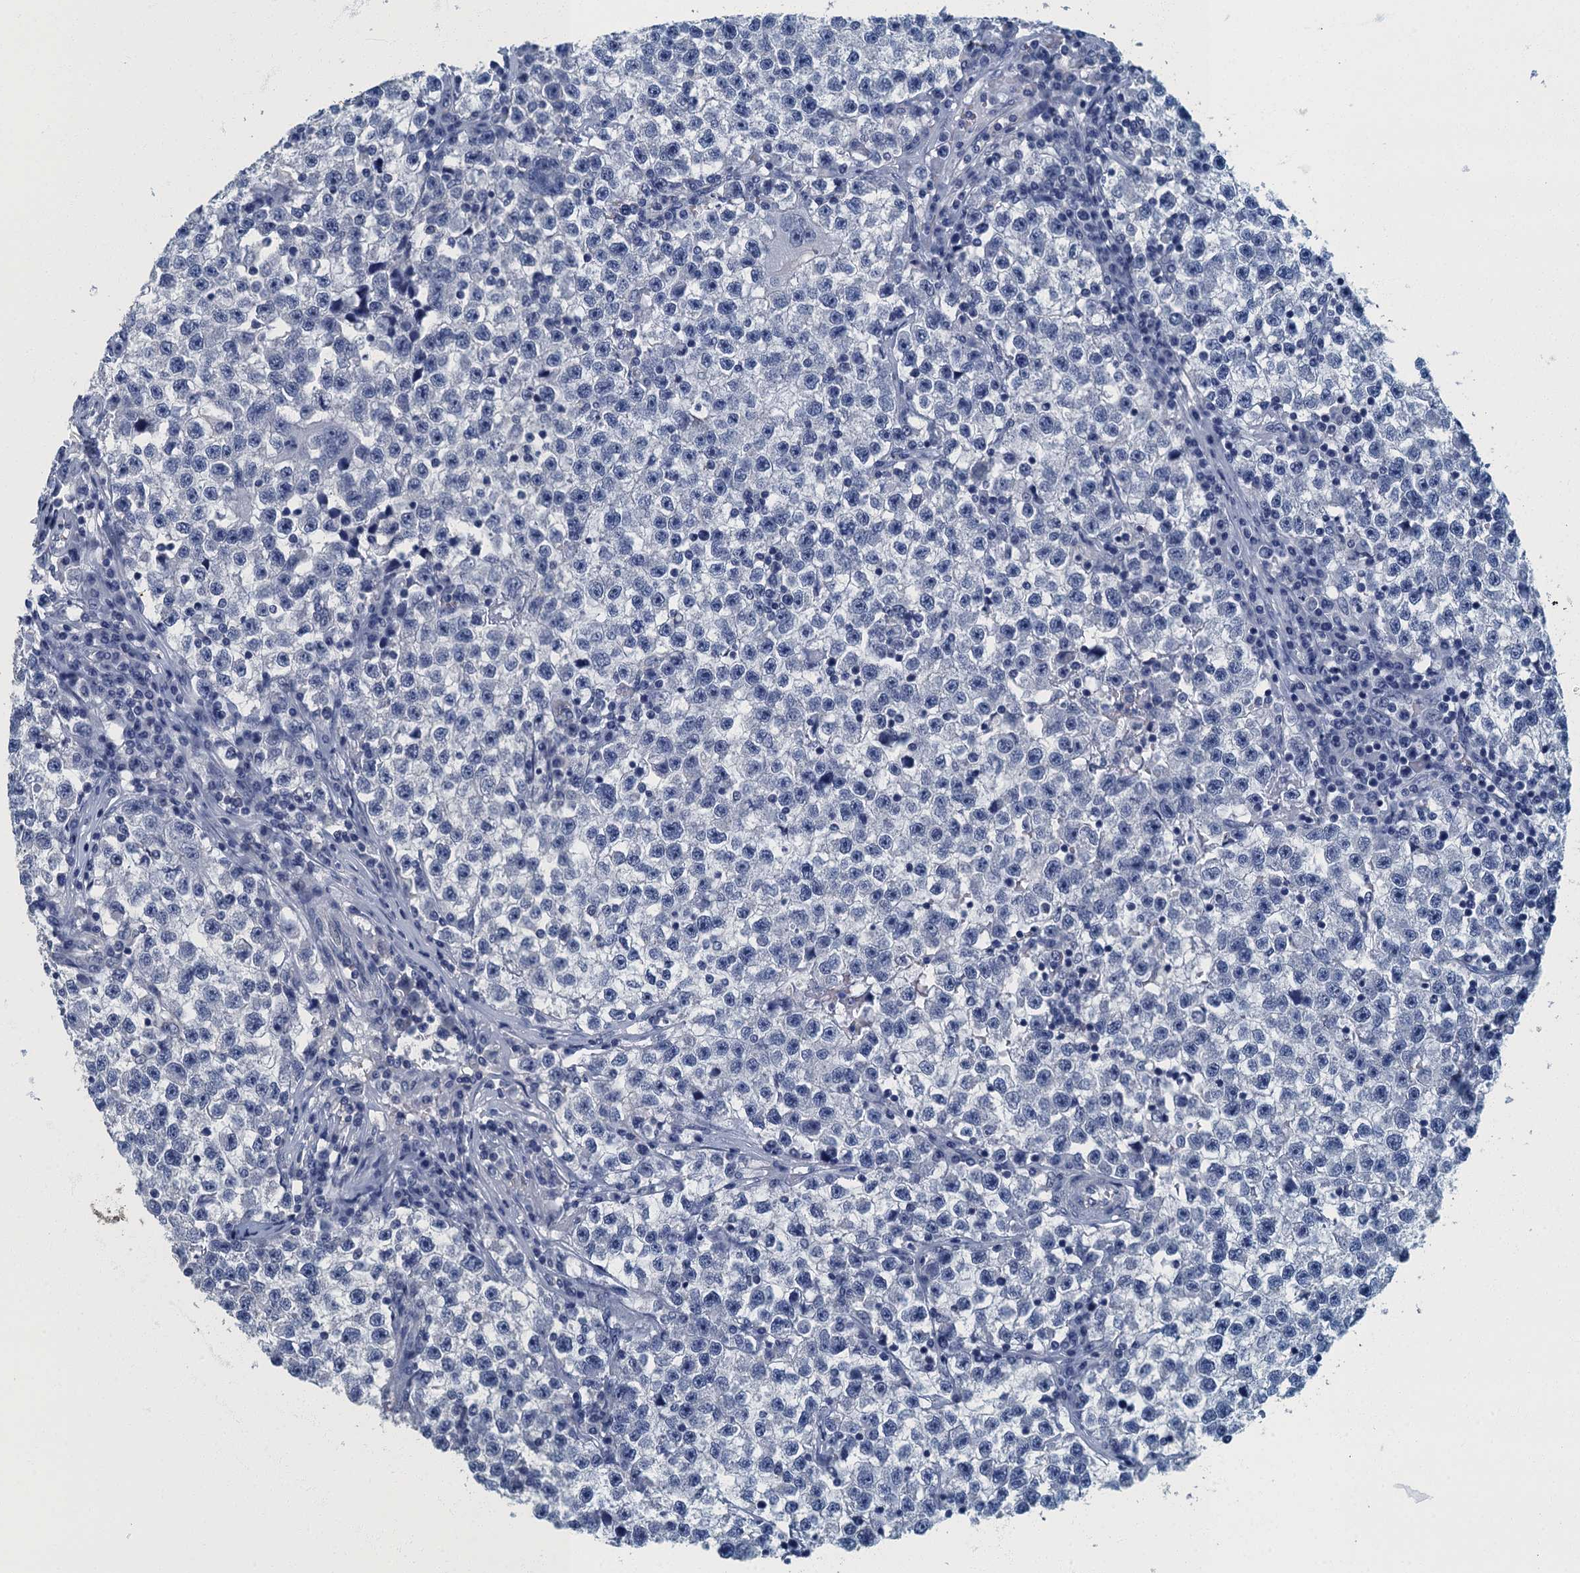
{"staining": {"intensity": "negative", "quantity": "none", "location": "none"}, "tissue": "testis cancer", "cell_type": "Tumor cells", "image_type": "cancer", "snomed": [{"axis": "morphology", "description": "Seminoma, NOS"}, {"axis": "topography", "description": "Testis"}], "caption": "Testis cancer (seminoma) was stained to show a protein in brown. There is no significant positivity in tumor cells.", "gene": "GADL1", "patient": {"sex": "male", "age": 22}}